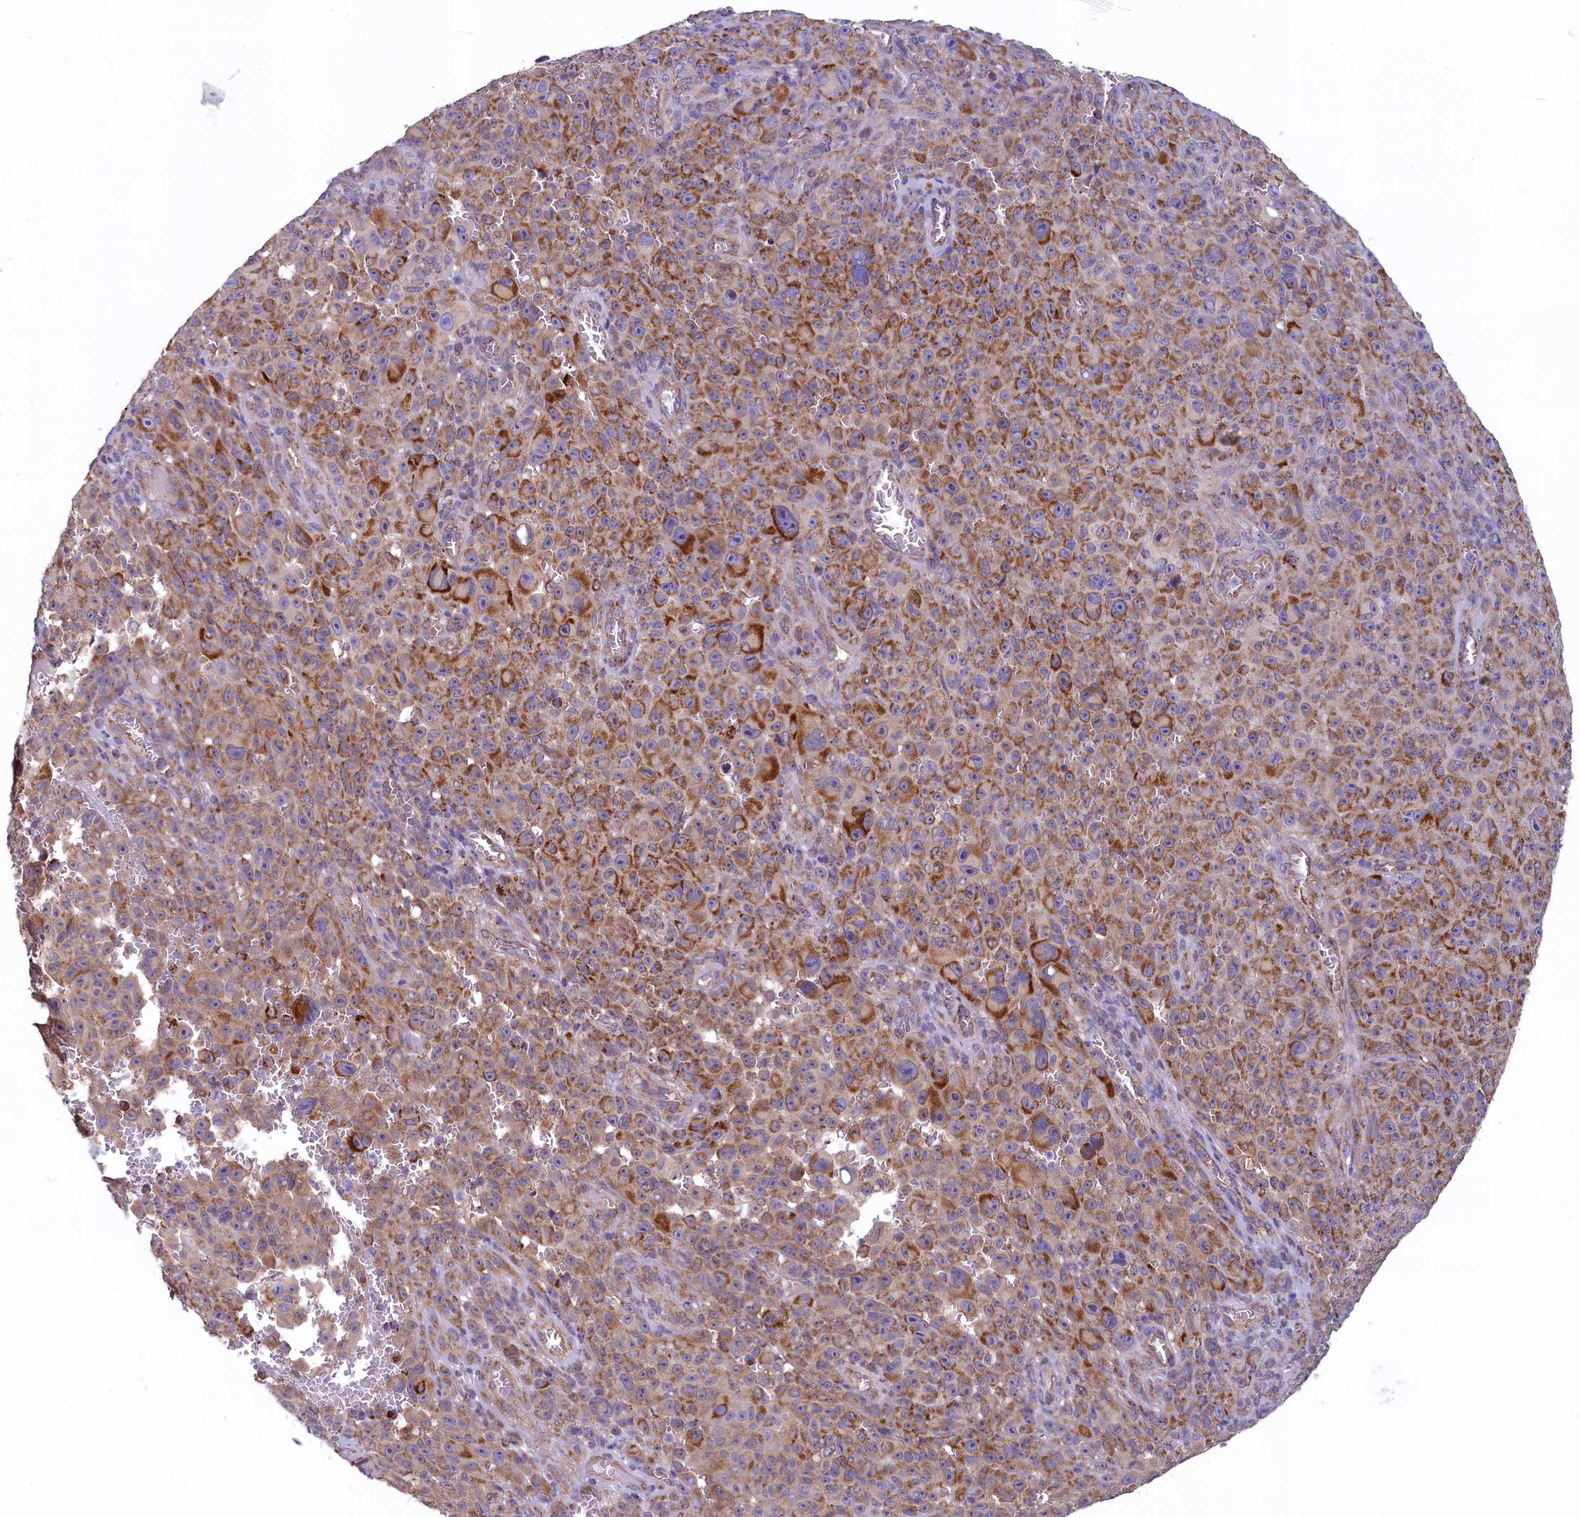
{"staining": {"intensity": "moderate", "quantity": ">75%", "location": "cytoplasmic/membranous"}, "tissue": "melanoma", "cell_type": "Tumor cells", "image_type": "cancer", "snomed": [{"axis": "morphology", "description": "Malignant melanoma, NOS"}, {"axis": "topography", "description": "Skin"}], "caption": "Moderate cytoplasmic/membranous expression is appreciated in approximately >75% of tumor cells in melanoma. (DAB IHC, brown staining for protein, blue staining for nuclei).", "gene": "SPATA2L", "patient": {"sex": "female", "age": 82}}